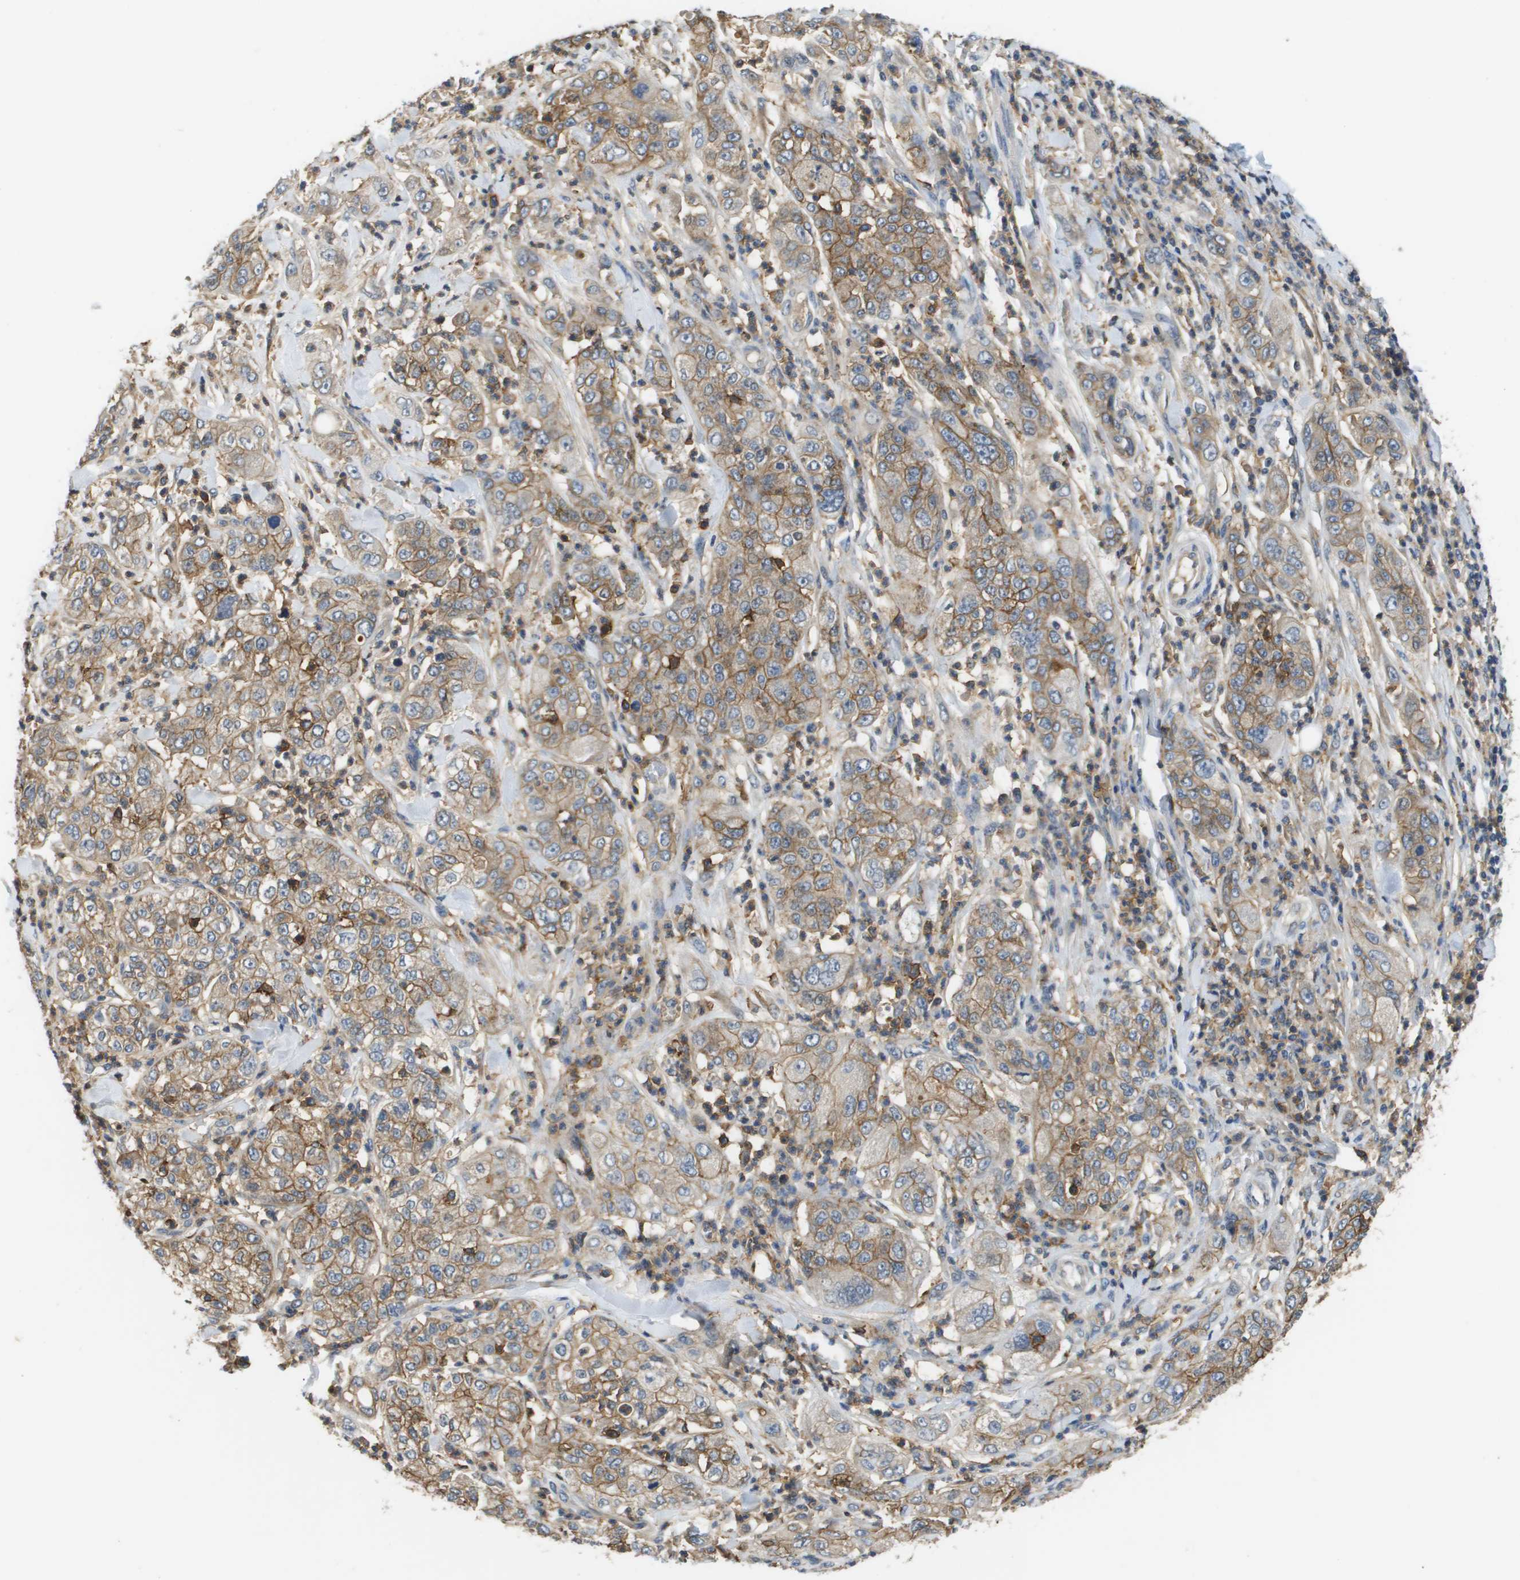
{"staining": {"intensity": "moderate", "quantity": ">75%", "location": "cytoplasmic/membranous"}, "tissue": "pancreatic cancer", "cell_type": "Tumor cells", "image_type": "cancer", "snomed": [{"axis": "morphology", "description": "Adenocarcinoma, NOS"}, {"axis": "topography", "description": "Pancreas"}], "caption": "Human adenocarcinoma (pancreatic) stained for a protein (brown) demonstrates moderate cytoplasmic/membranous positive staining in about >75% of tumor cells.", "gene": "SLC16A3", "patient": {"sex": "female", "age": 78}}